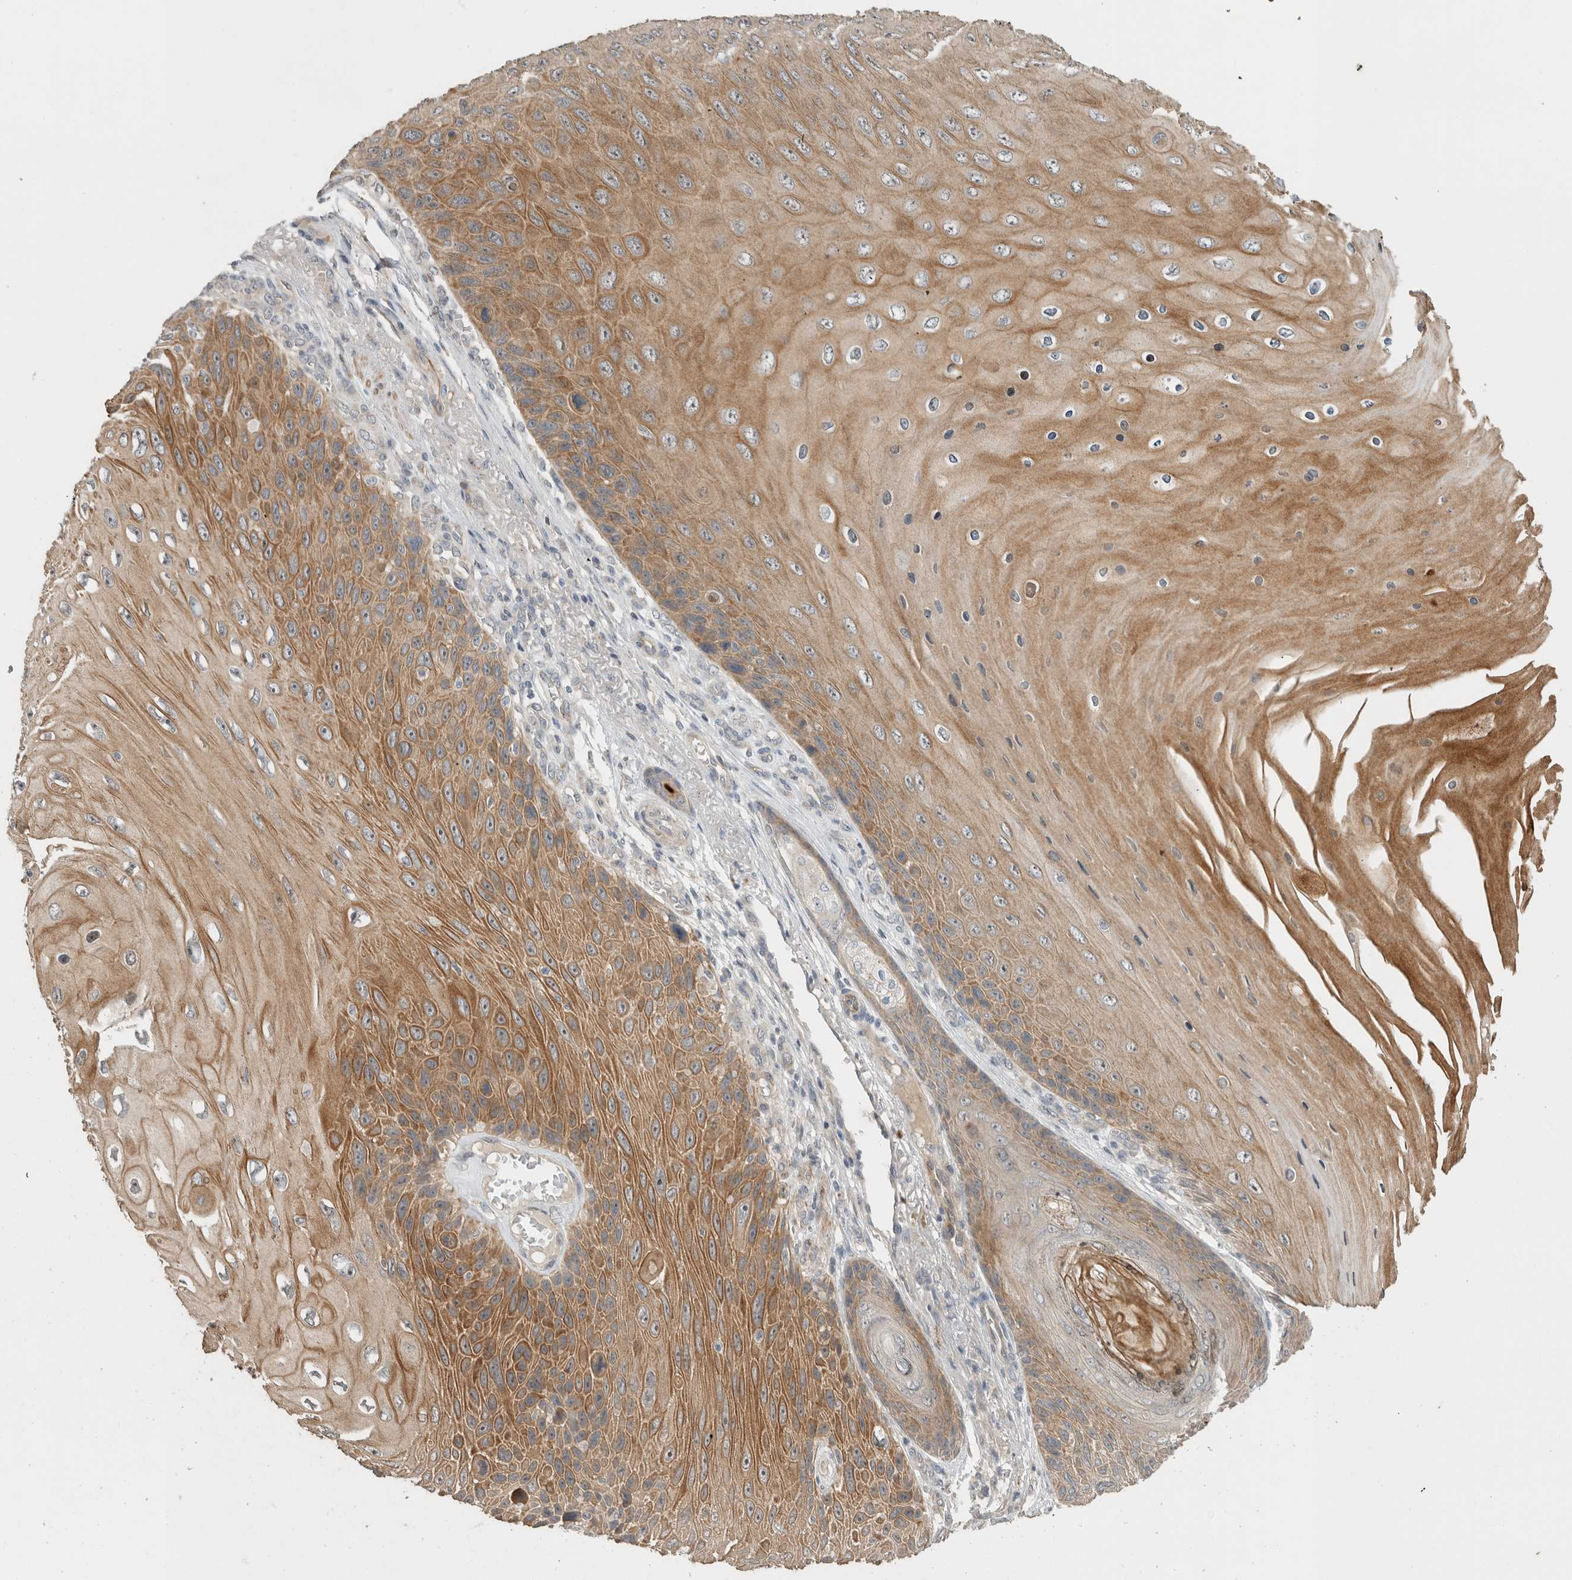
{"staining": {"intensity": "moderate", "quantity": ">75%", "location": "cytoplasmic/membranous"}, "tissue": "skin cancer", "cell_type": "Tumor cells", "image_type": "cancer", "snomed": [{"axis": "morphology", "description": "Squamous cell carcinoma, NOS"}, {"axis": "topography", "description": "Skin"}], "caption": "Protein staining exhibits moderate cytoplasmic/membranous staining in about >75% of tumor cells in skin squamous cell carcinoma. The protein is shown in brown color, while the nuclei are stained blue.", "gene": "ERCC6L2", "patient": {"sex": "female", "age": 88}}